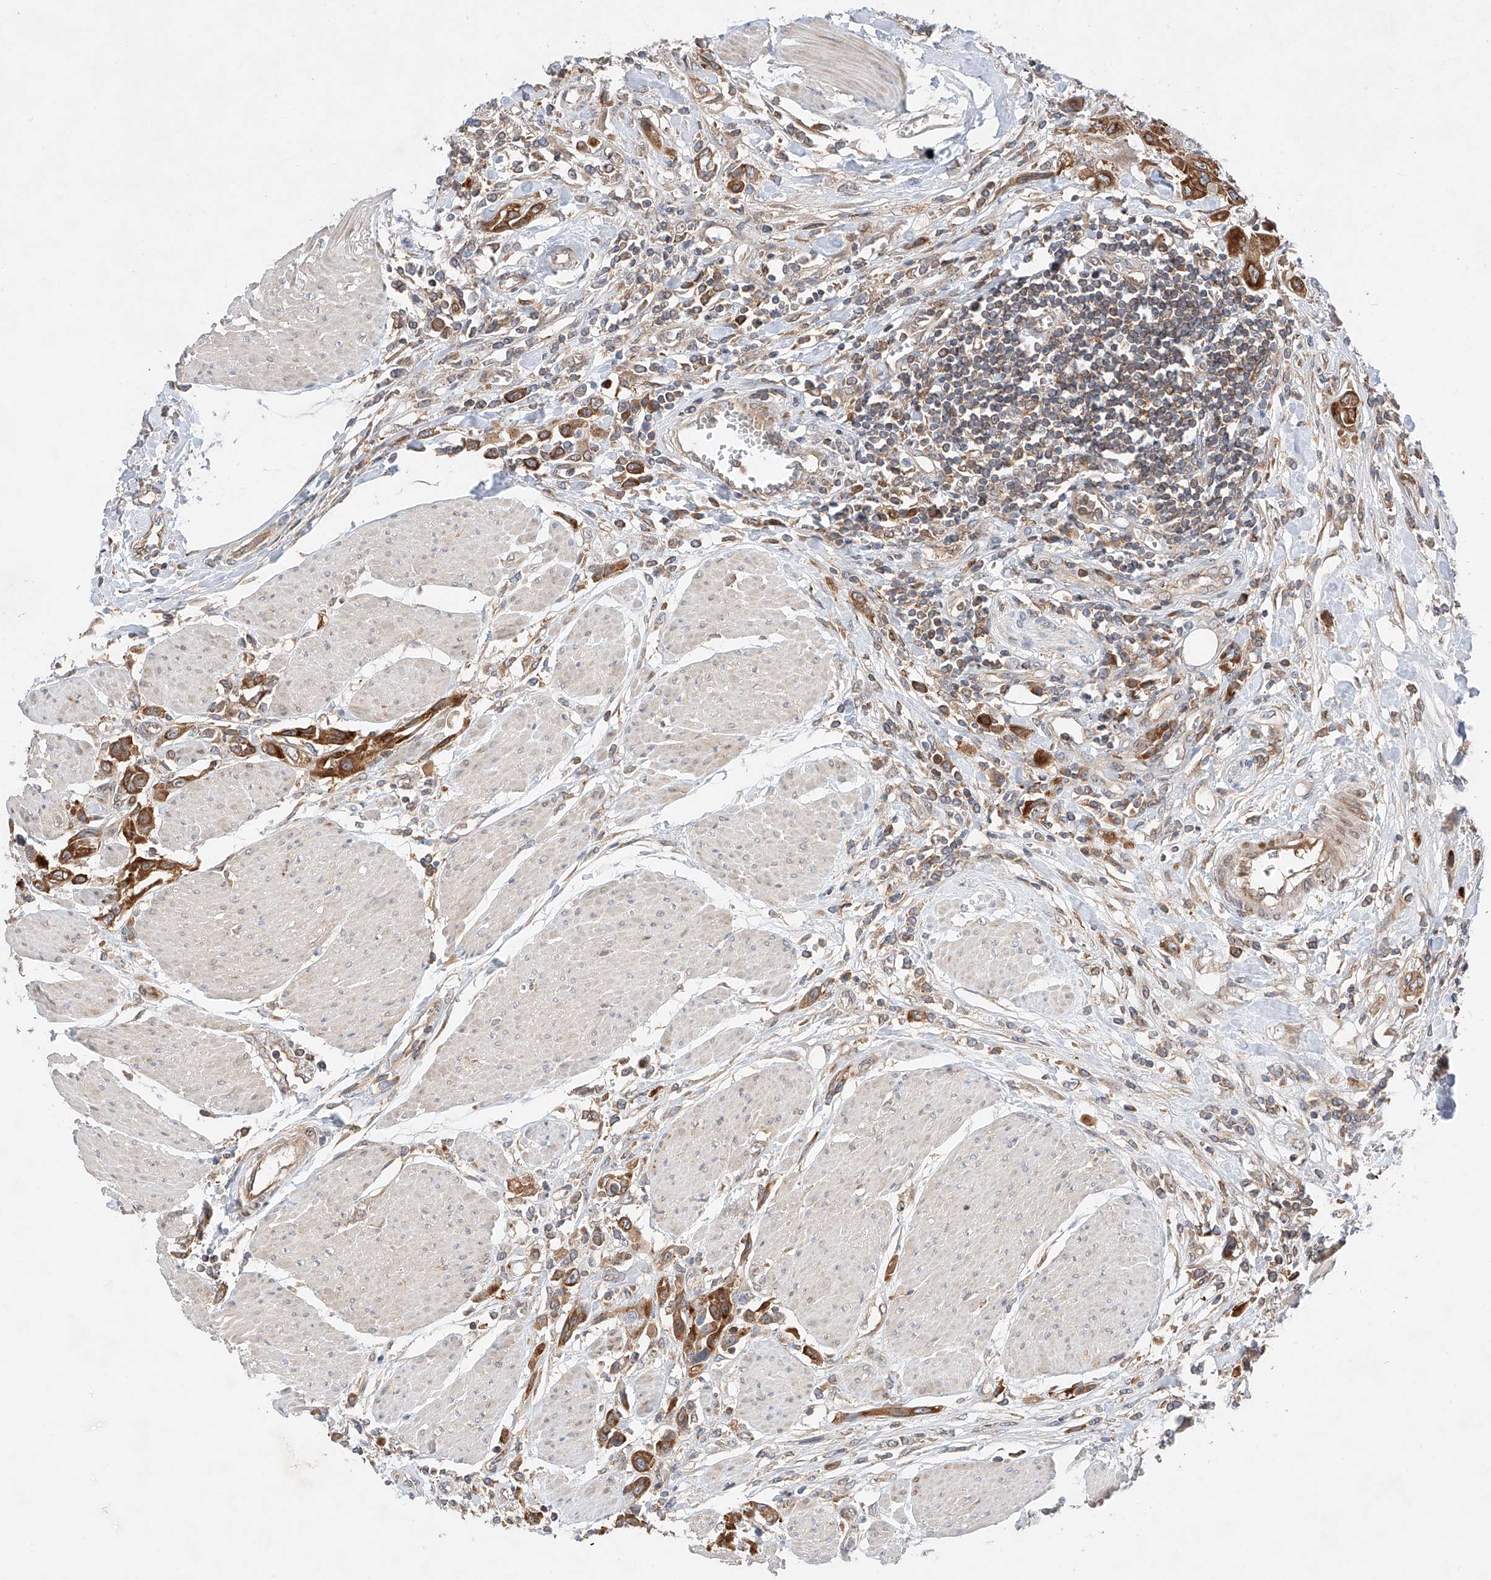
{"staining": {"intensity": "strong", "quantity": ">75%", "location": "cytoplasmic/membranous"}, "tissue": "urothelial cancer", "cell_type": "Tumor cells", "image_type": "cancer", "snomed": [{"axis": "morphology", "description": "Urothelial carcinoma, High grade"}, {"axis": "topography", "description": "Urinary bladder"}], "caption": "About >75% of tumor cells in human urothelial cancer exhibit strong cytoplasmic/membranous protein positivity as visualized by brown immunohistochemical staining.", "gene": "RUSC1", "patient": {"sex": "male", "age": 50}}